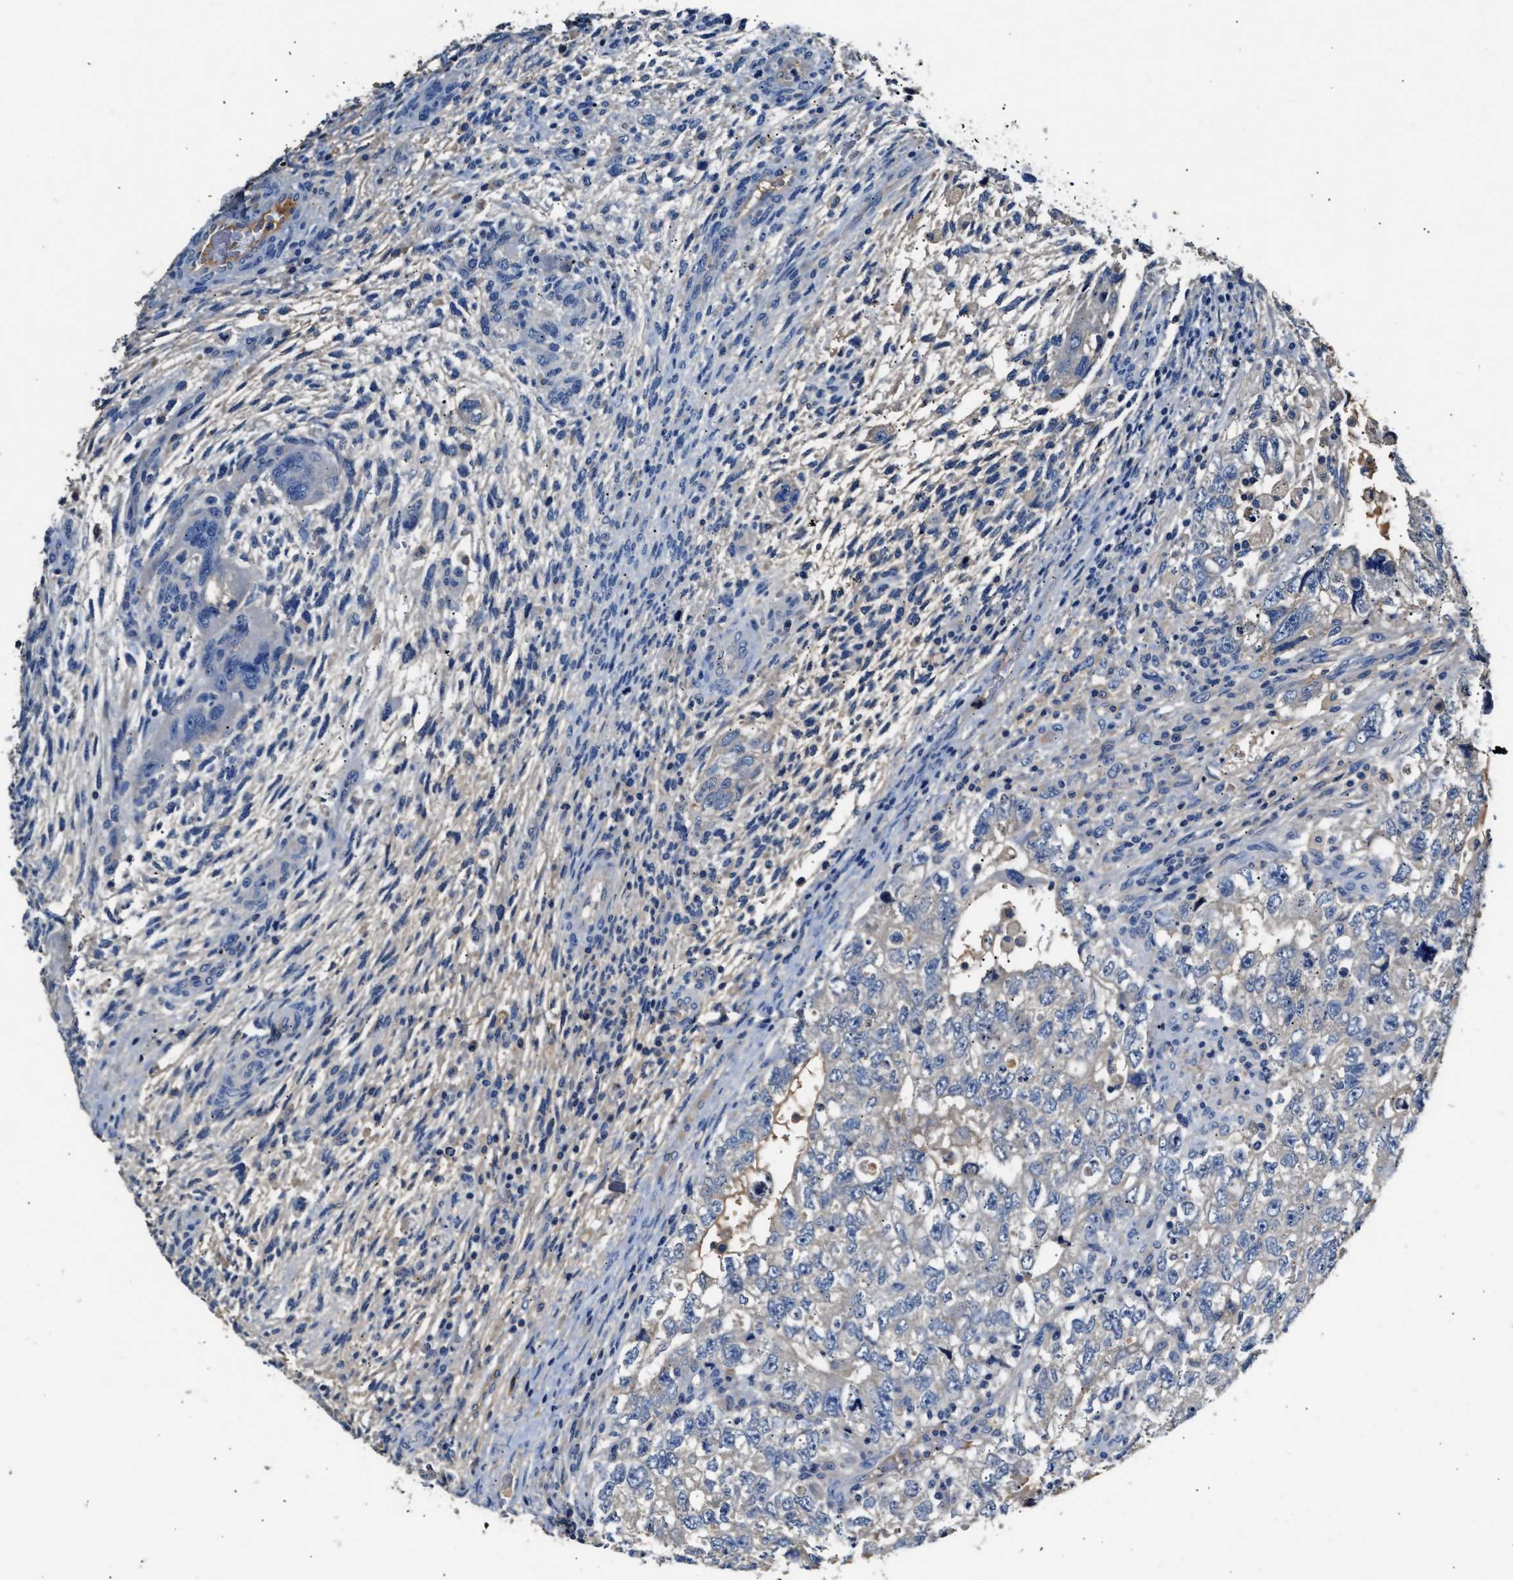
{"staining": {"intensity": "negative", "quantity": "none", "location": "none"}, "tissue": "testis cancer", "cell_type": "Tumor cells", "image_type": "cancer", "snomed": [{"axis": "morphology", "description": "Carcinoma, Embryonal, NOS"}, {"axis": "topography", "description": "Testis"}], "caption": "Immunohistochemistry (IHC) photomicrograph of embryonal carcinoma (testis) stained for a protein (brown), which demonstrates no expression in tumor cells.", "gene": "SLCO2B1", "patient": {"sex": "male", "age": 36}}